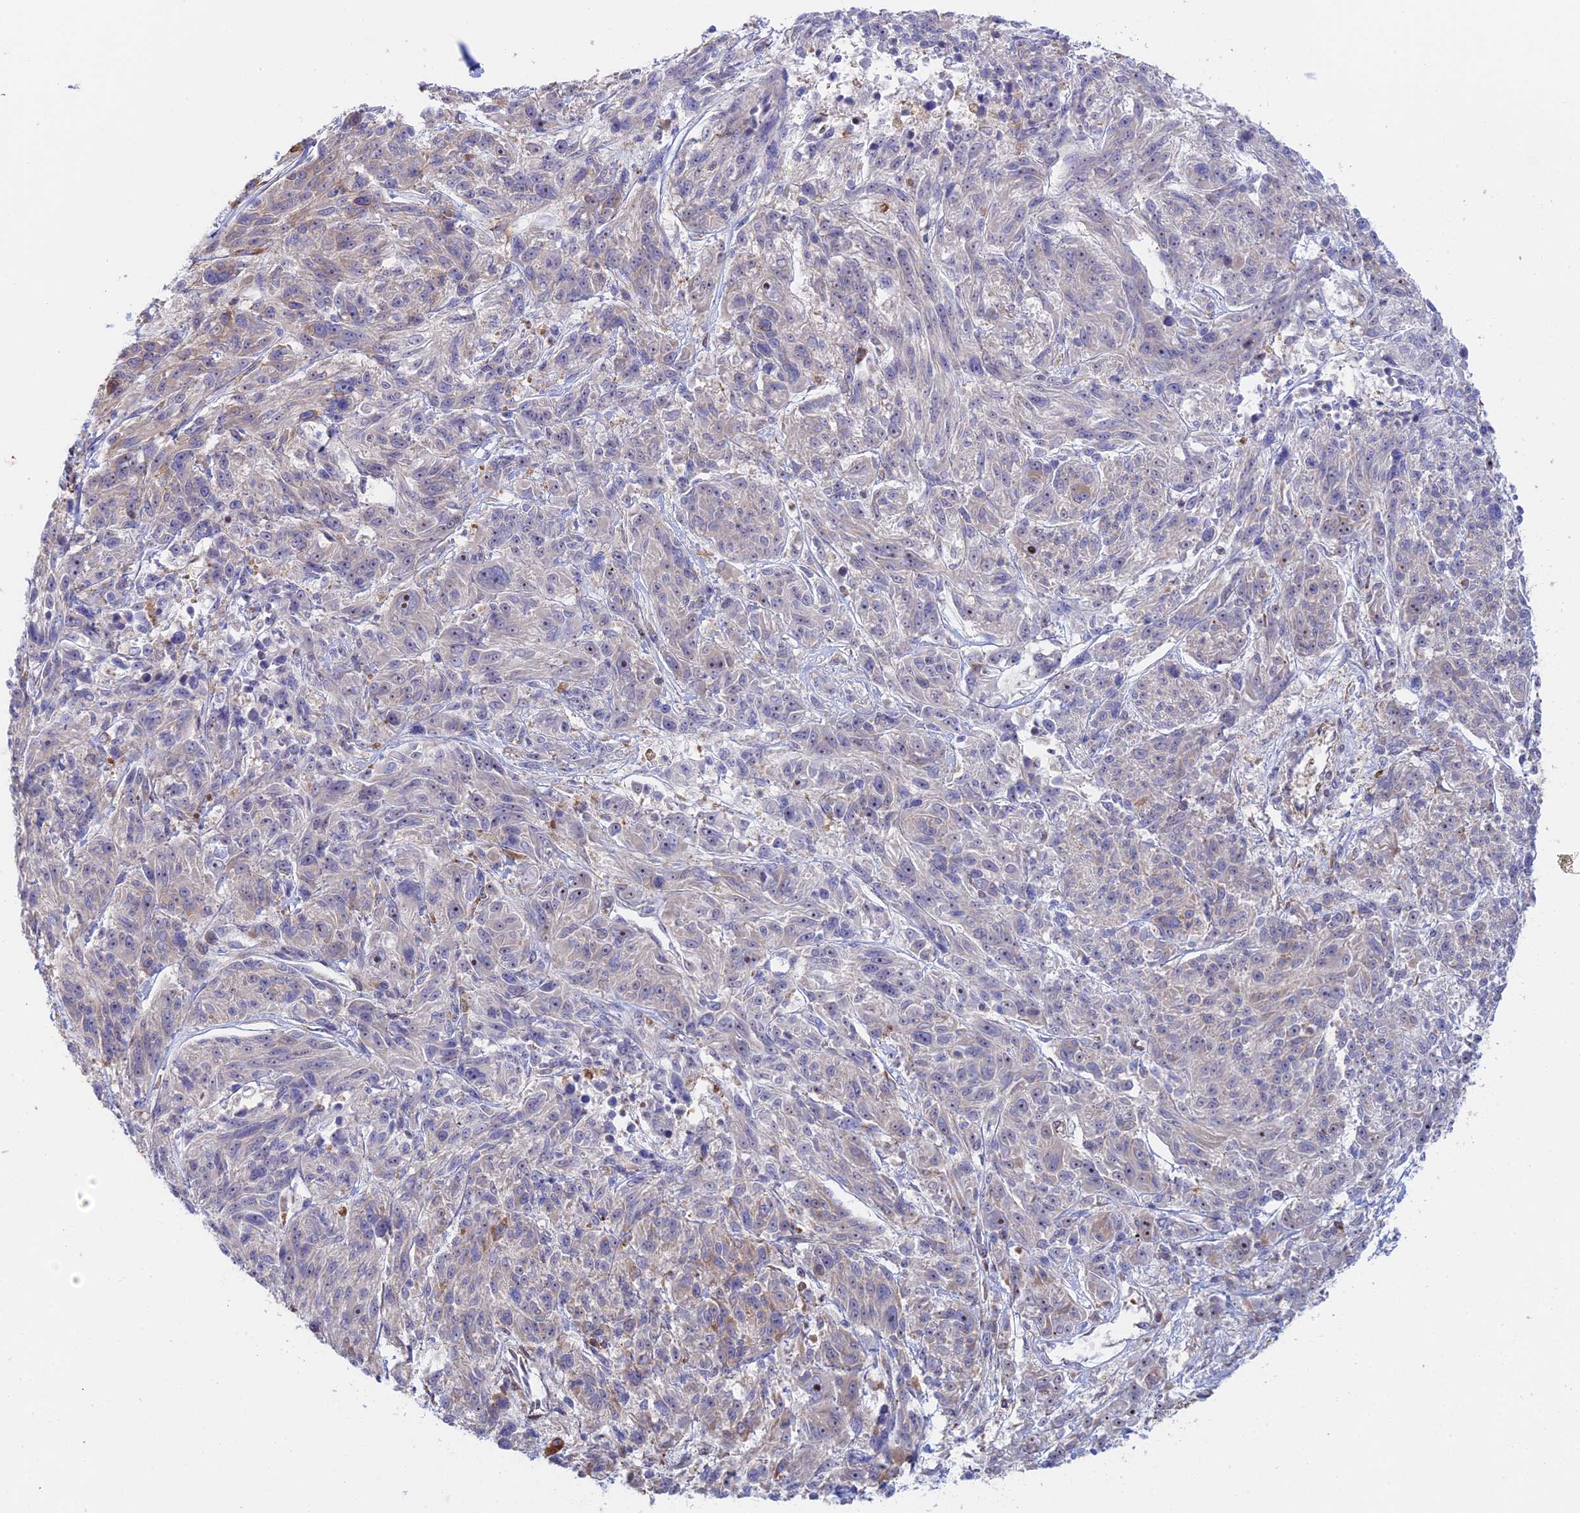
{"staining": {"intensity": "moderate", "quantity": "<25%", "location": "cytoplasmic/membranous"}, "tissue": "melanoma", "cell_type": "Tumor cells", "image_type": "cancer", "snomed": [{"axis": "morphology", "description": "Malignant melanoma, NOS"}, {"axis": "topography", "description": "Skin"}], "caption": "Melanoma was stained to show a protein in brown. There is low levels of moderate cytoplasmic/membranous positivity in approximately <25% of tumor cells.", "gene": "GMIP", "patient": {"sex": "male", "age": 53}}